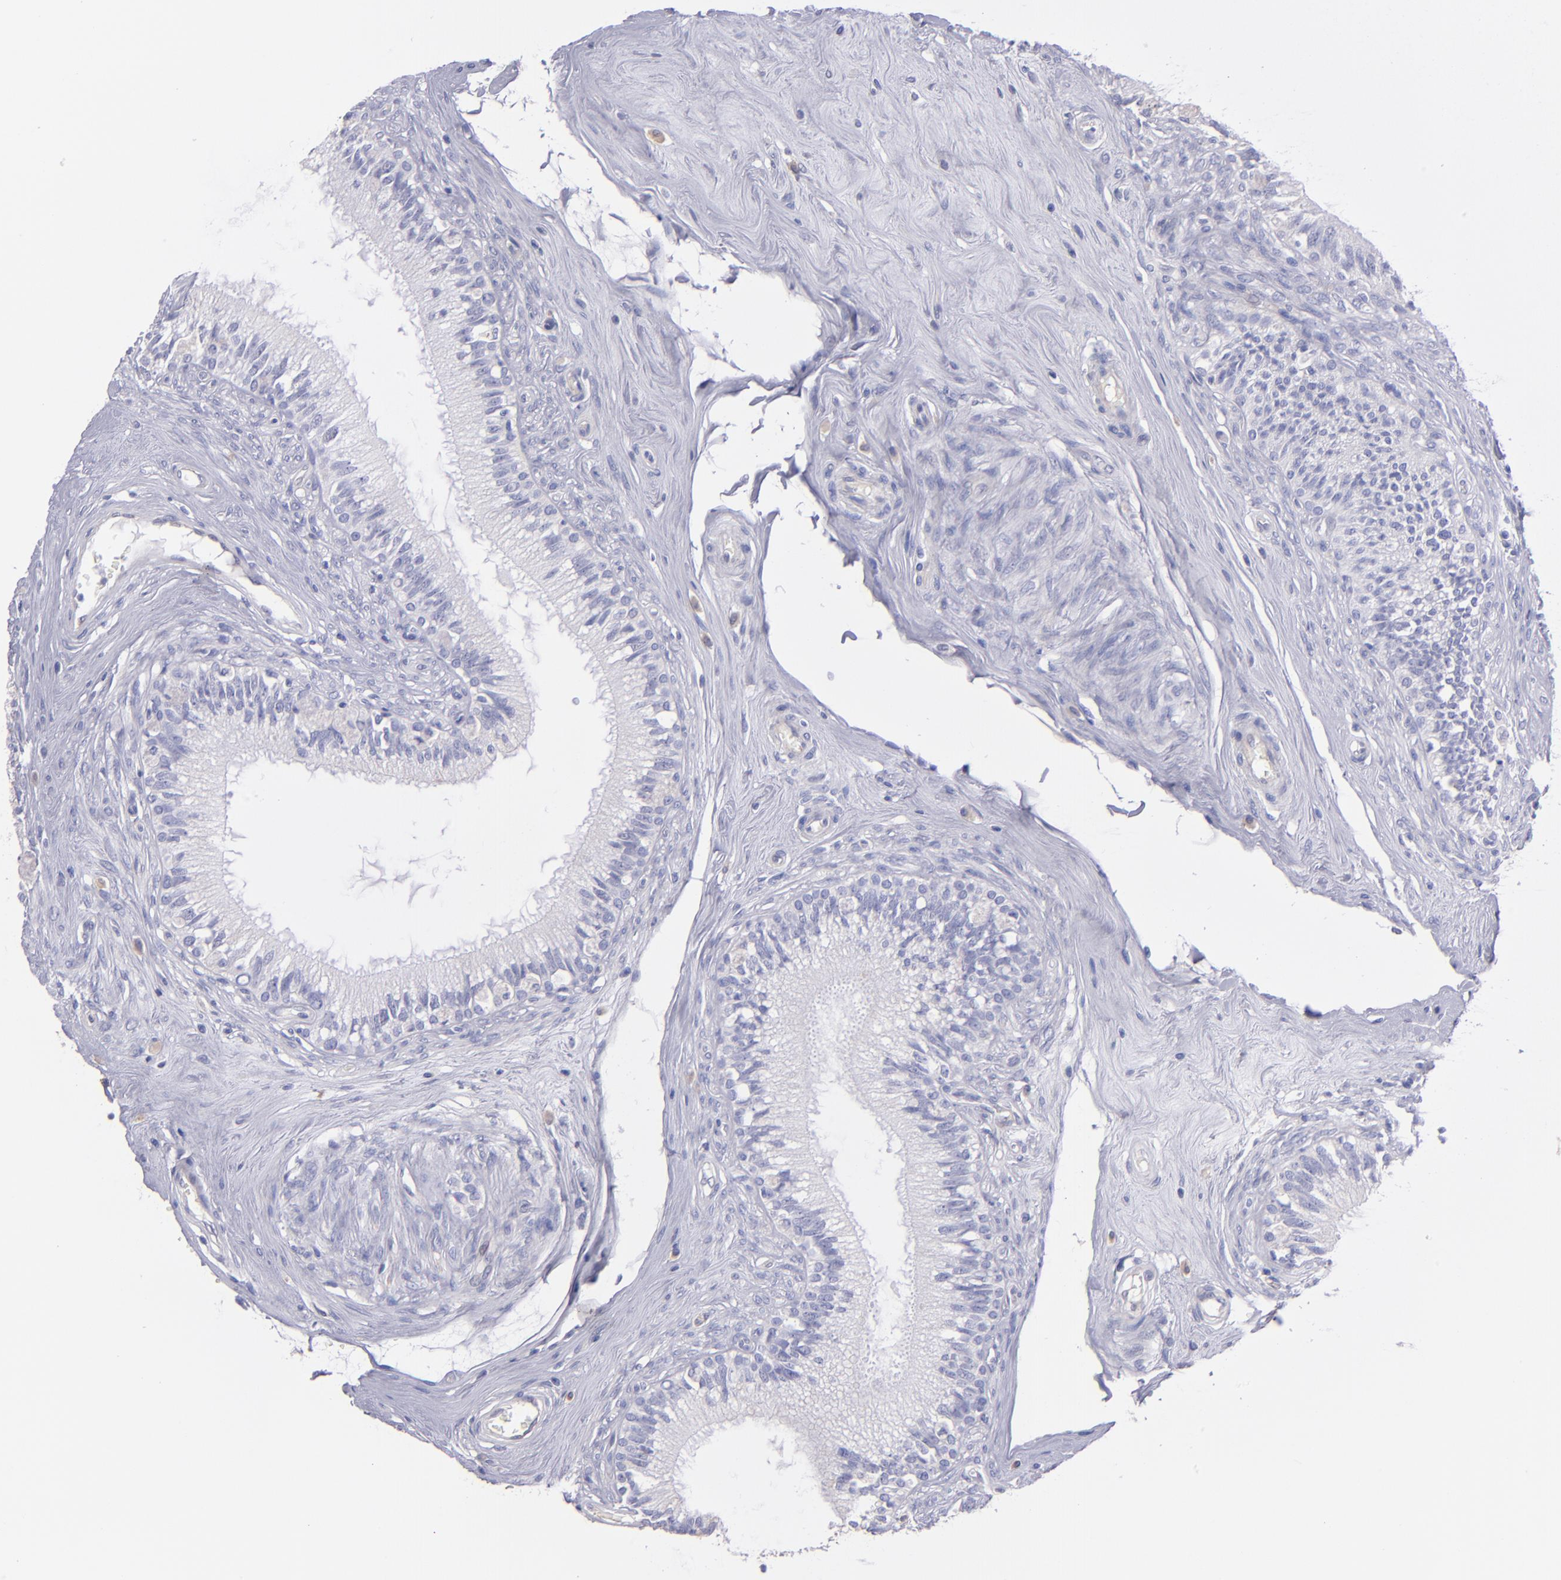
{"staining": {"intensity": "negative", "quantity": "none", "location": "none"}, "tissue": "epididymis", "cell_type": "Glandular cells", "image_type": "normal", "snomed": [{"axis": "morphology", "description": "Normal tissue, NOS"}, {"axis": "morphology", "description": "Inflammation, NOS"}, {"axis": "topography", "description": "Epididymis"}], "caption": "High magnification brightfield microscopy of benign epididymis stained with DAB (brown) and counterstained with hematoxylin (blue): glandular cells show no significant staining. (DAB IHC visualized using brightfield microscopy, high magnification).", "gene": "TG", "patient": {"sex": "male", "age": 84}}